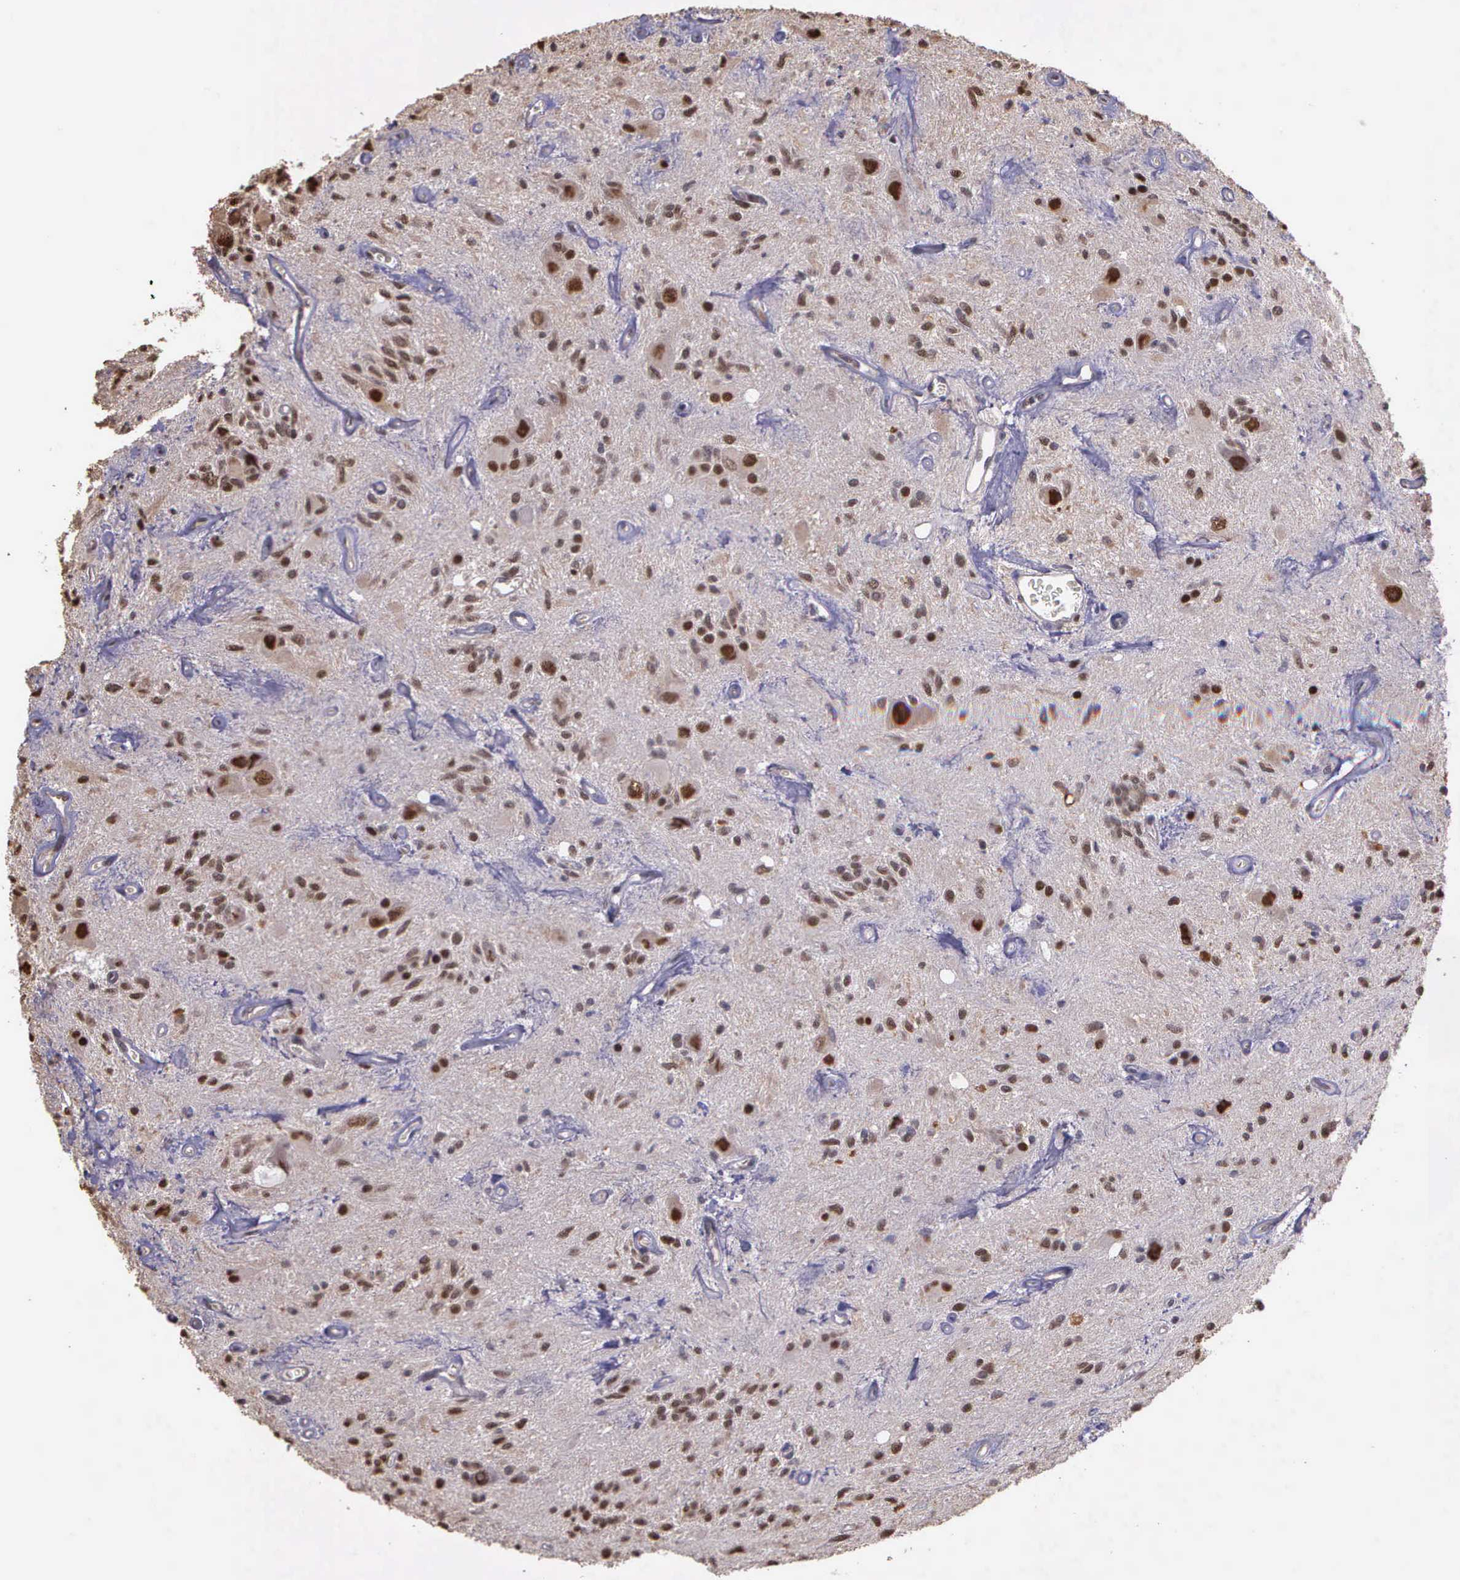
{"staining": {"intensity": "moderate", "quantity": ">75%", "location": "cytoplasmic/membranous,nuclear"}, "tissue": "glioma", "cell_type": "Tumor cells", "image_type": "cancer", "snomed": [{"axis": "morphology", "description": "Glioma, malignant, Low grade"}, {"axis": "topography", "description": "Brain"}], "caption": "An immunohistochemistry image of tumor tissue is shown. Protein staining in brown labels moderate cytoplasmic/membranous and nuclear positivity in glioma within tumor cells. Using DAB (brown) and hematoxylin (blue) stains, captured at high magnification using brightfield microscopy.", "gene": "PSMC1", "patient": {"sex": "female", "age": 15}}